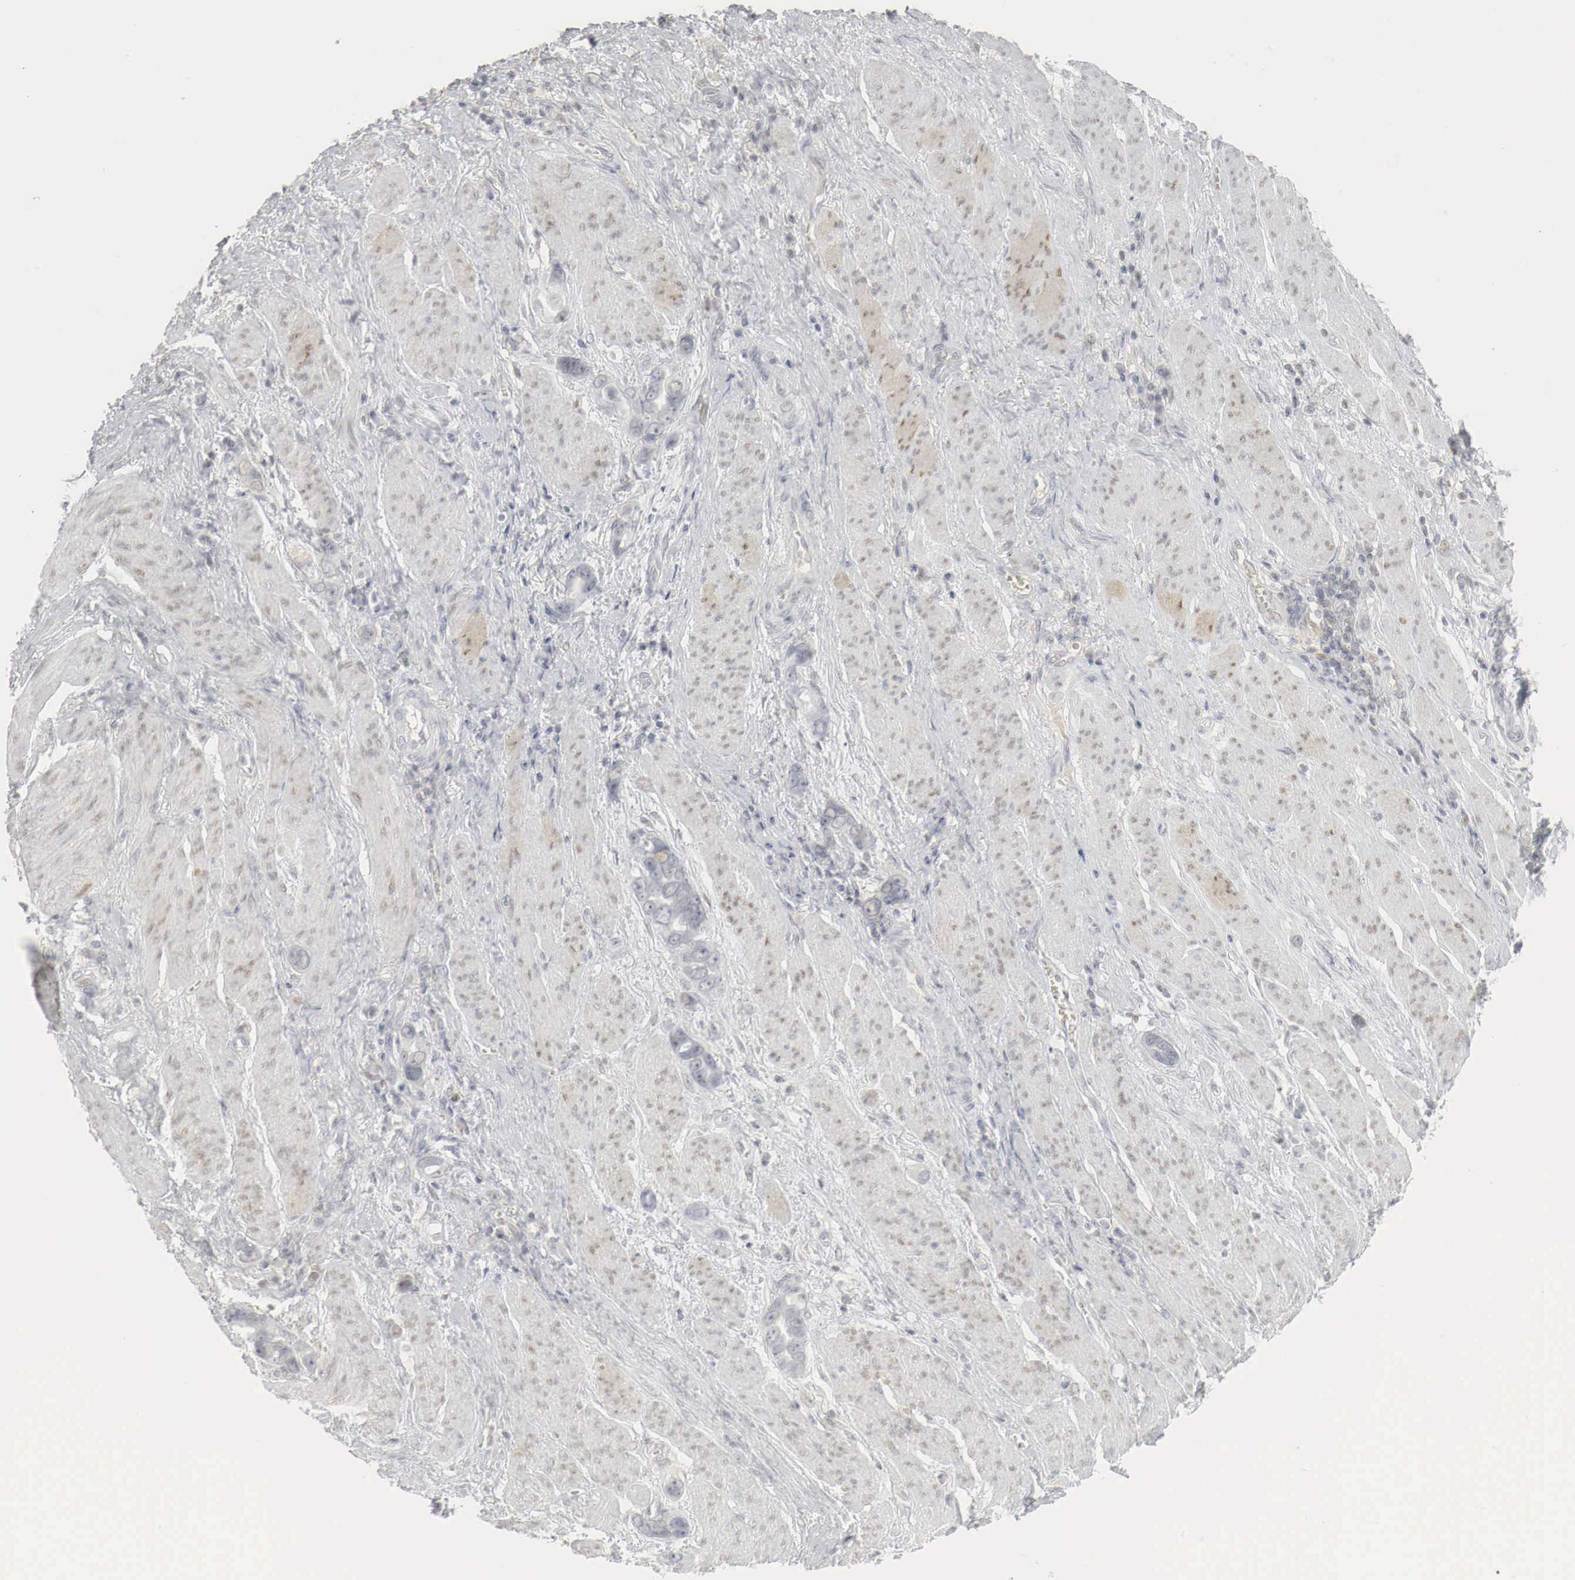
{"staining": {"intensity": "weak", "quantity": "<25%", "location": "cytoplasmic/membranous"}, "tissue": "stomach cancer", "cell_type": "Tumor cells", "image_type": "cancer", "snomed": [{"axis": "morphology", "description": "Adenocarcinoma, NOS"}, {"axis": "topography", "description": "Stomach"}], "caption": "Adenocarcinoma (stomach) stained for a protein using immunohistochemistry (IHC) demonstrates no staining tumor cells.", "gene": "MYC", "patient": {"sex": "male", "age": 78}}